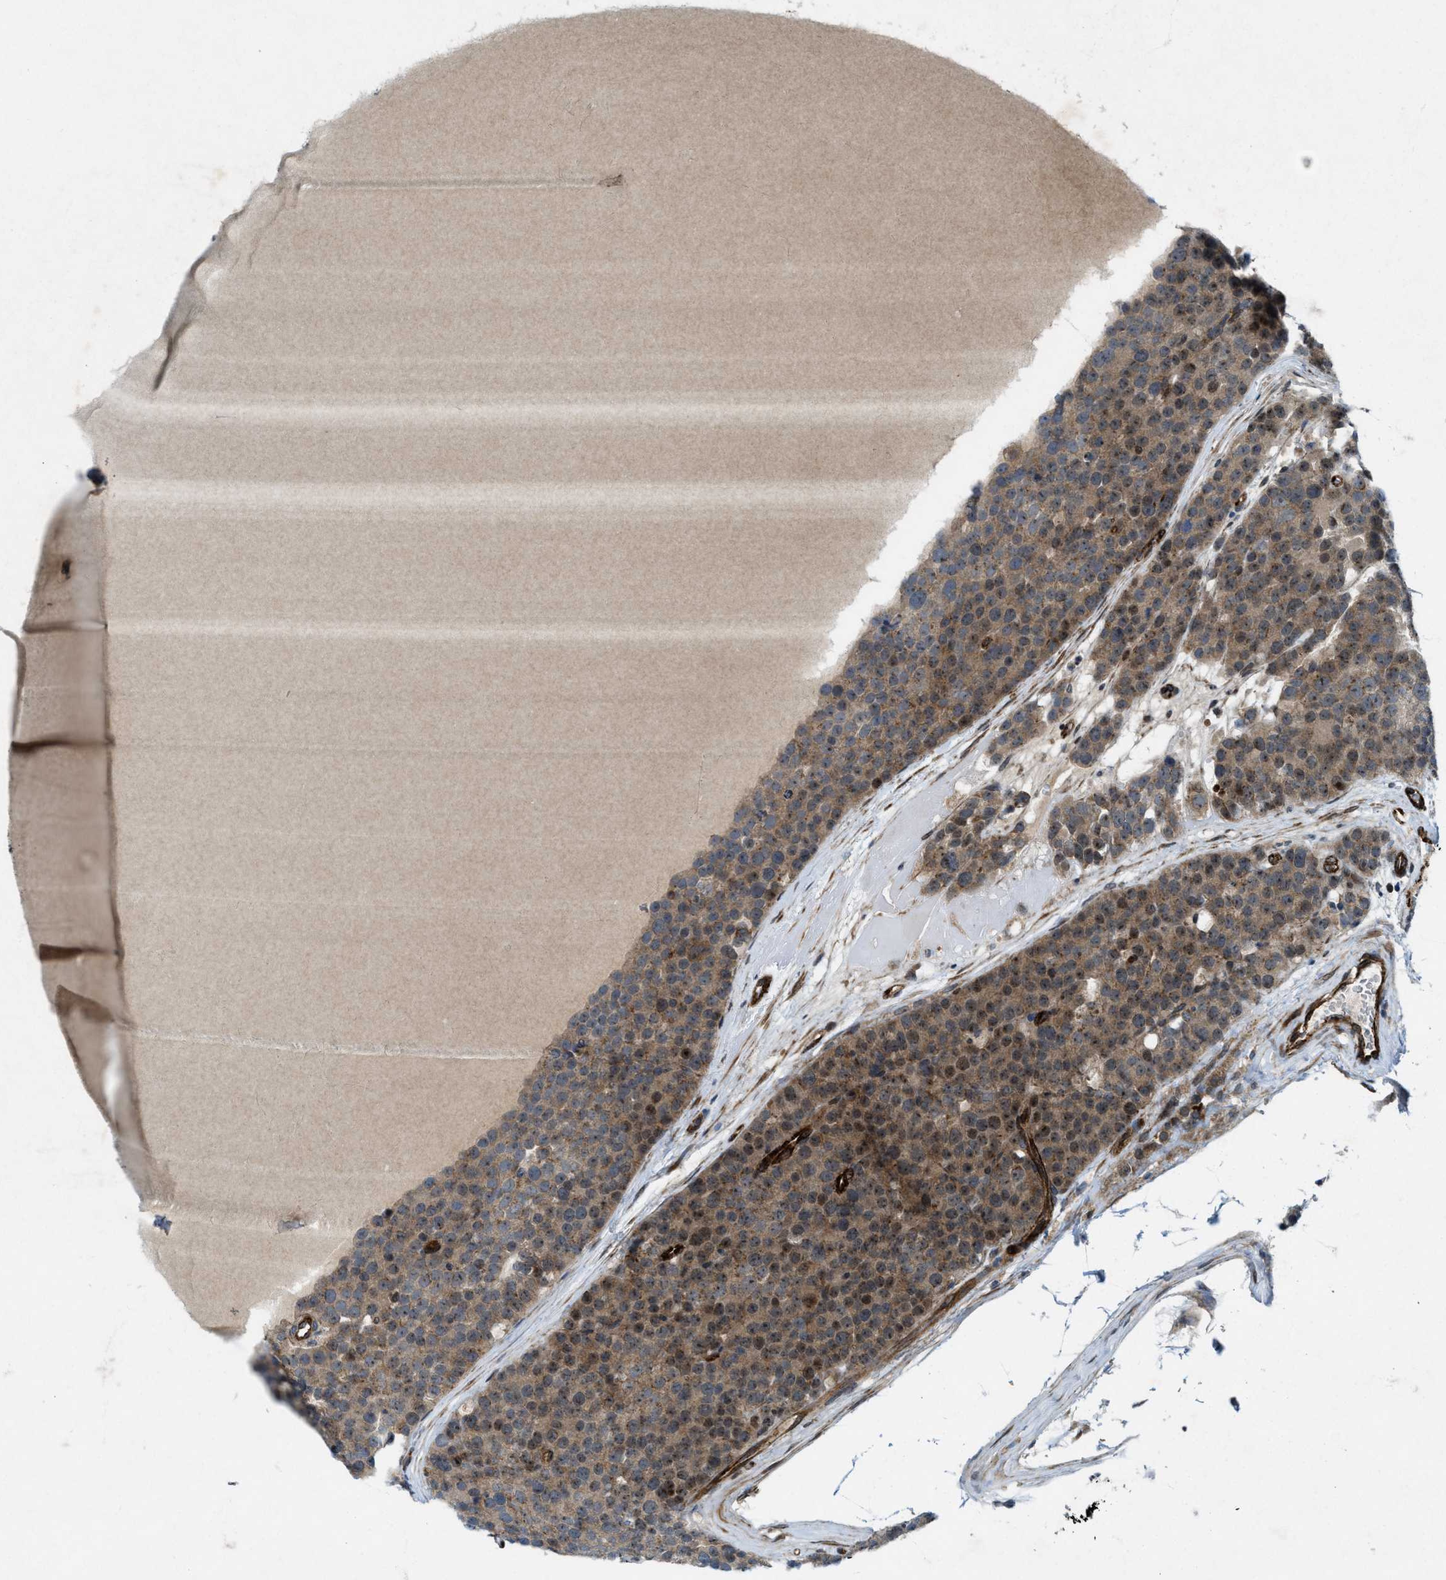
{"staining": {"intensity": "weak", "quantity": ">75%", "location": "cytoplasmic/membranous,nuclear"}, "tissue": "testis cancer", "cell_type": "Tumor cells", "image_type": "cancer", "snomed": [{"axis": "morphology", "description": "Seminoma, NOS"}, {"axis": "topography", "description": "Testis"}], "caption": "This is an image of IHC staining of testis seminoma, which shows weak positivity in the cytoplasmic/membranous and nuclear of tumor cells.", "gene": "URGCP", "patient": {"sex": "male", "age": 71}}